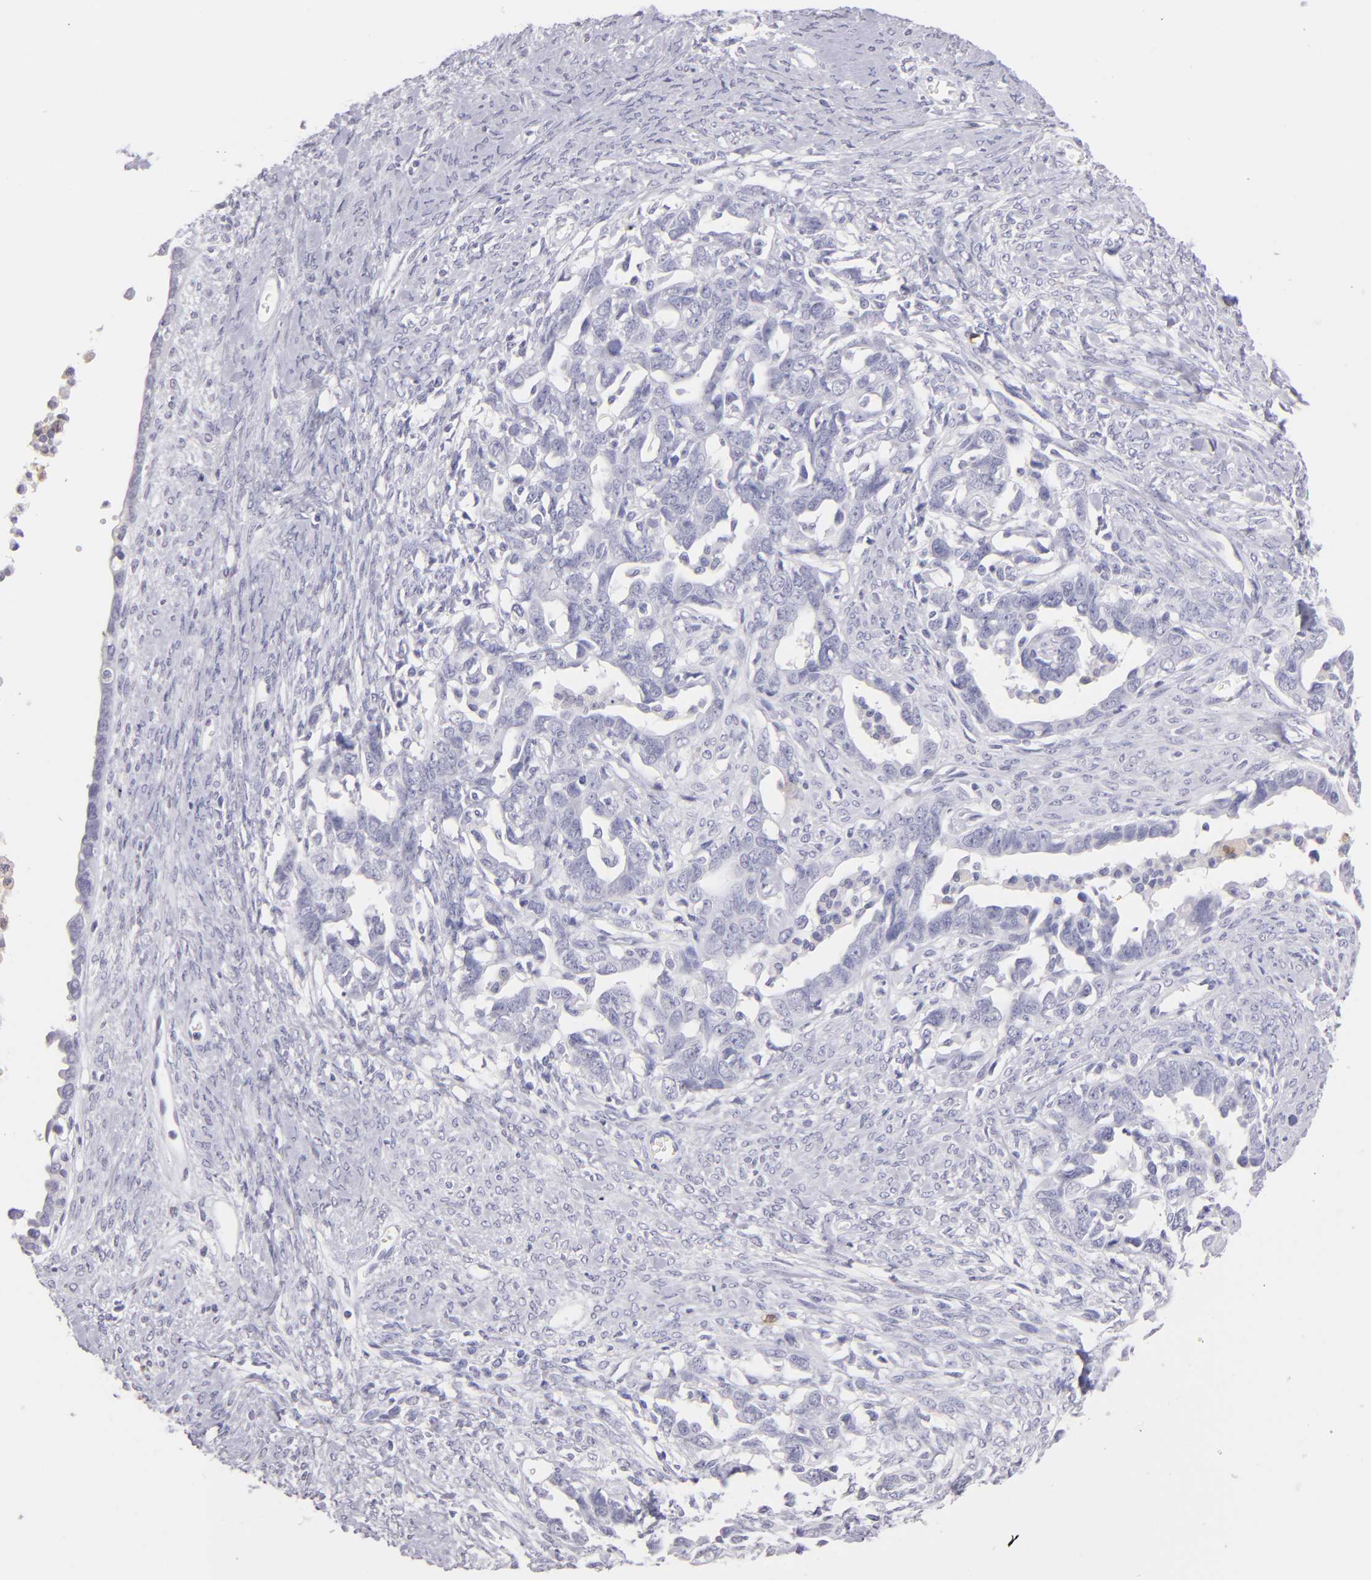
{"staining": {"intensity": "negative", "quantity": "none", "location": "none"}, "tissue": "ovarian cancer", "cell_type": "Tumor cells", "image_type": "cancer", "snomed": [{"axis": "morphology", "description": "Cystadenocarcinoma, serous, NOS"}, {"axis": "topography", "description": "Ovary"}], "caption": "The IHC photomicrograph has no significant staining in tumor cells of ovarian serous cystadenocarcinoma tissue.", "gene": "IL2RA", "patient": {"sex": "female", "age": 69}}